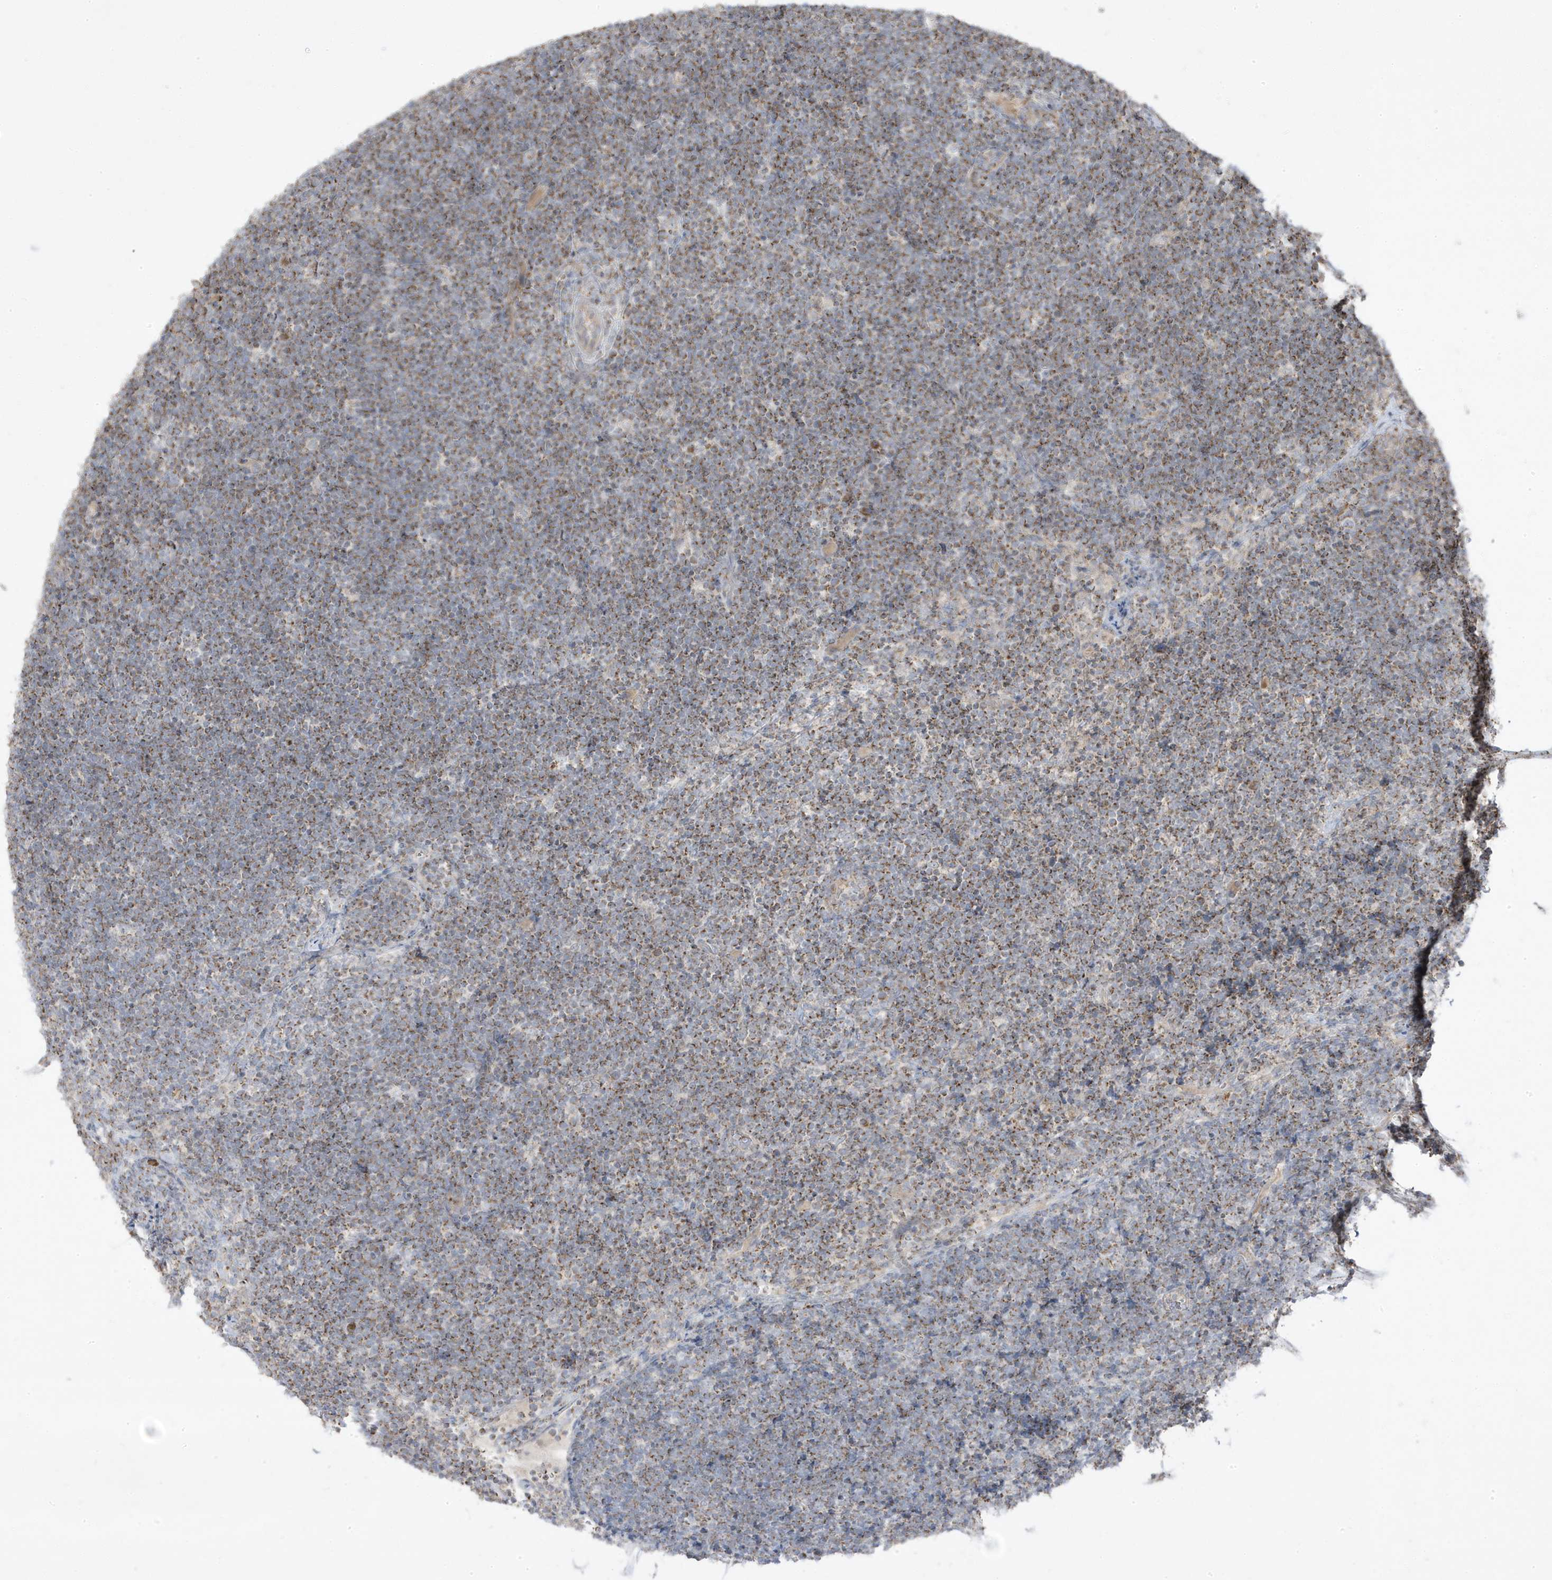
{"staining": {"intensity": "moderate", "quantity": ">75%", "location": "cytoplasmic/membranous"}, "tissue": "lymphoma", "cell_type": "Tumor cells", "image_type": "cancer", "snomed": [{"axis": "morphology", "description": "Malignant lymphoma, non-Hodgkin's type, High grade"}, {"axis": "topography", "description": "Lymph node"}], "caption": "This histopathology image demonstrates IHC staining of human malignant lymphoma, non-Hodgkin's type (high-grade), with medium moderate cytoplasmic/membranous expression in about >75% of tumor cells.", "gene": "ADAMTSL3", "patient": {"sex": "male", "age": 13}}